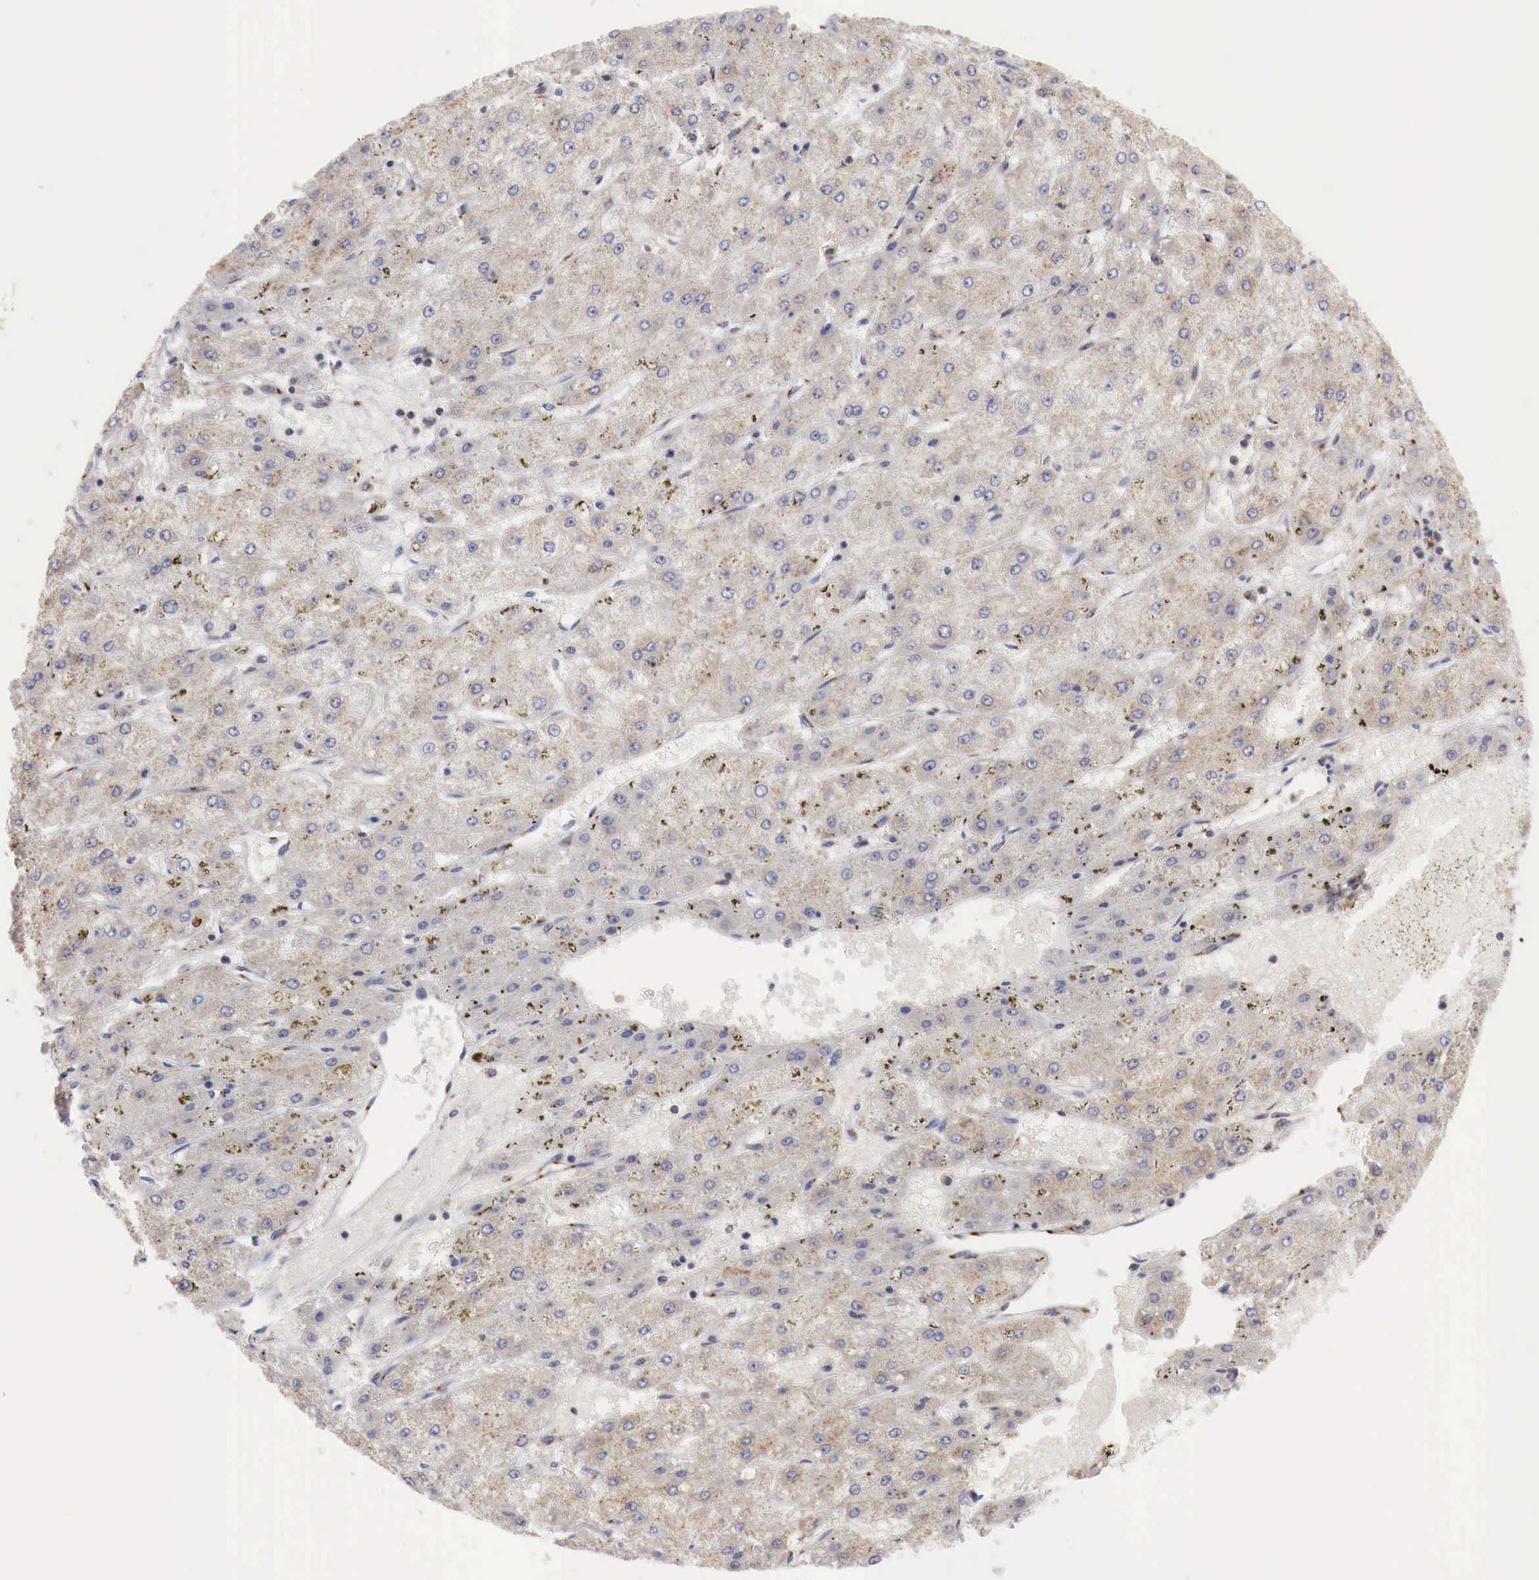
{"staining": {"intensity": "weak", "quantity": "25%-75%", "location": "cytoplasmic/membranous"}, "tissue": "liver cancer", "cell_type": "Tumor cells", "image_type": "cancer", "snomed": [{"axis": "morphology", "description": "Carcinoma, Hepatocellular, NOS"}, {"axis": "topography", "description": "Liver"}], "caption": "Immunohistochemistry micrograph of human liver hepatocellular carcinoma stained for a protein (brown), which shows low levels of weak cytoplasmic/membranous staining in about 25%-75% of tumor cells.", "gene": "SYAP1", "patient": {"sex": "female", "age": 52}}